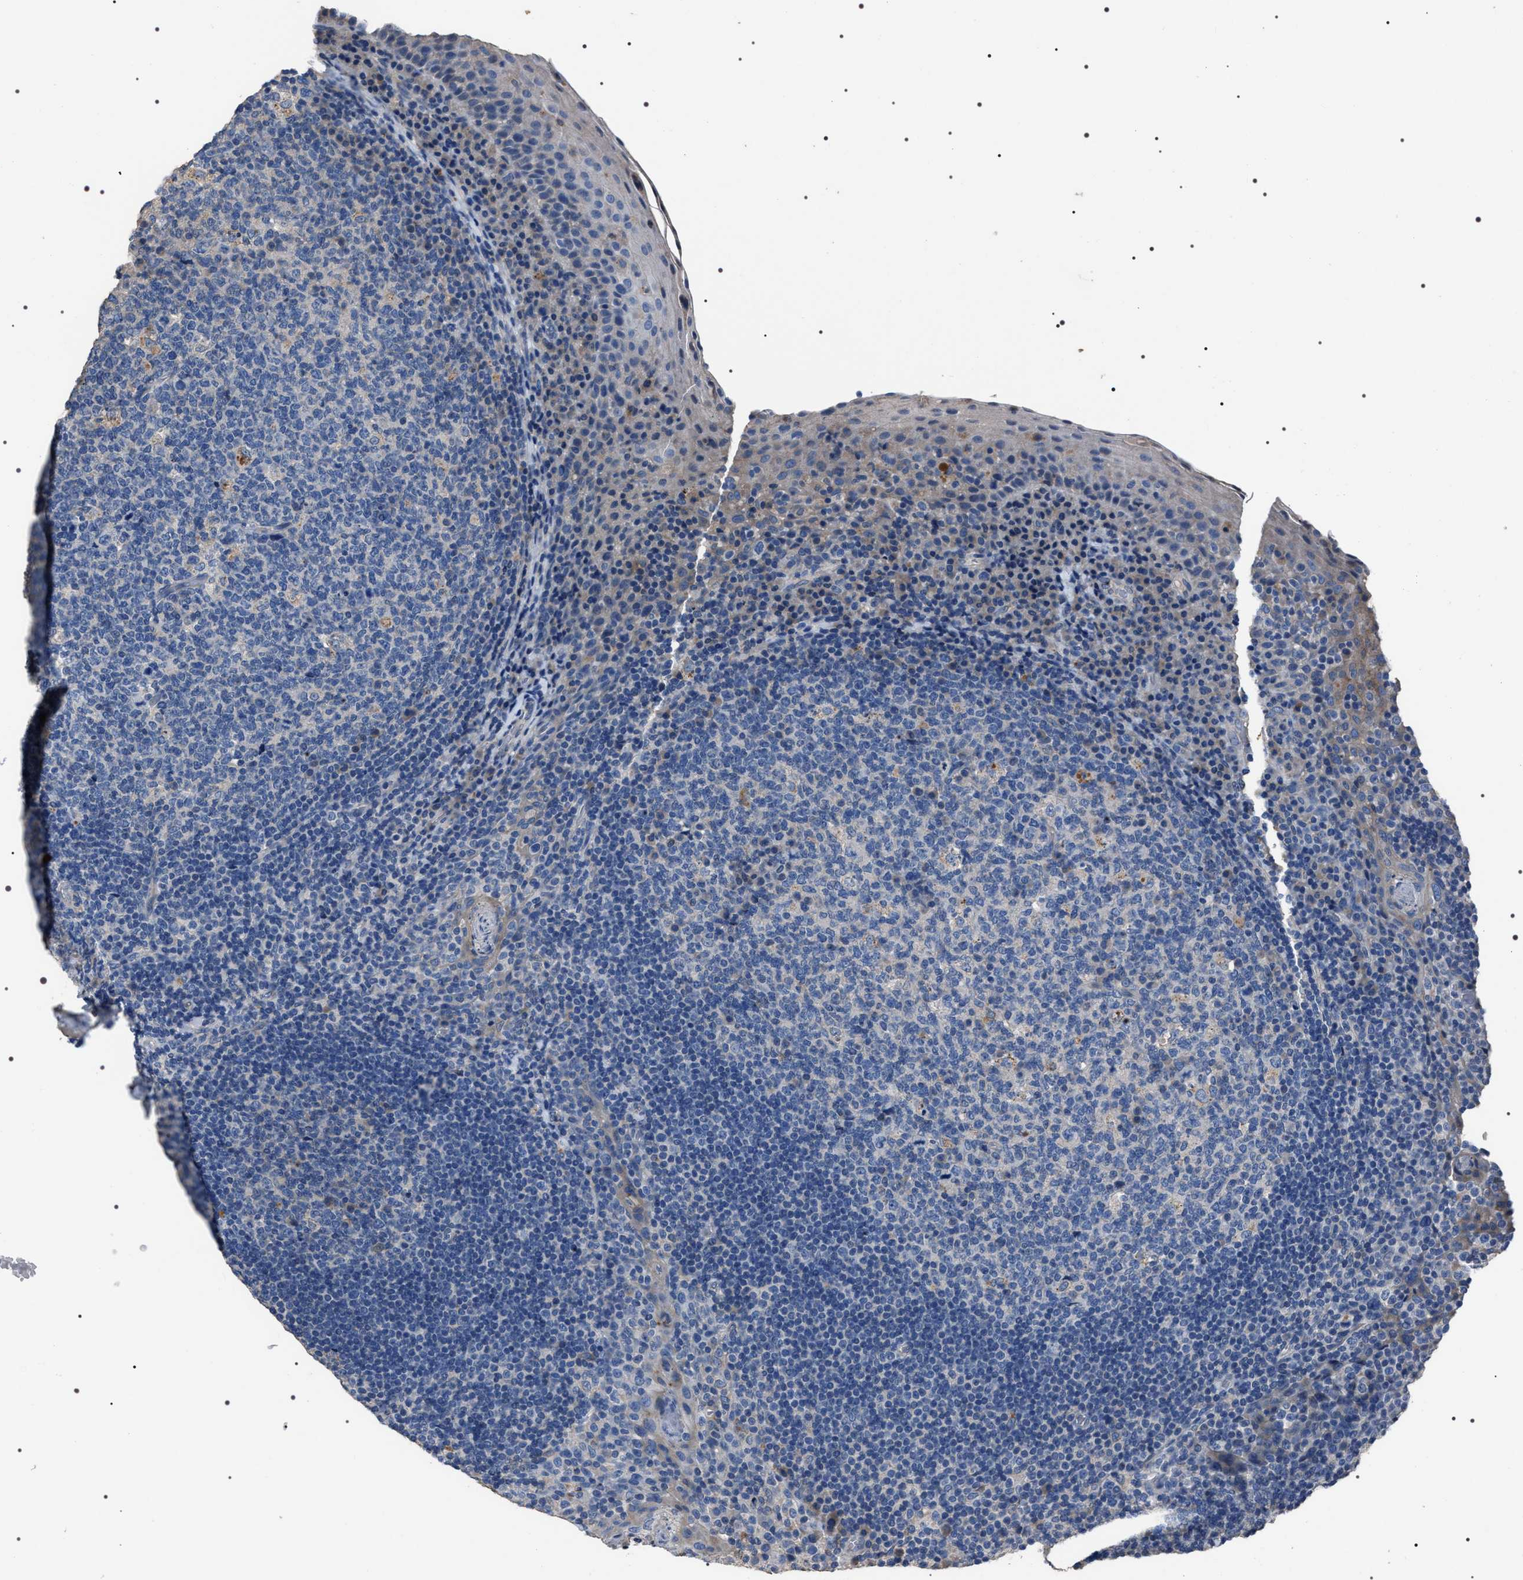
{"staining": {"intensity": "negative", "quantity": "none", "location": "none"}, "tissue": "tonsil", "cell_type": "Germinal center cells", "image_type": "normal", "snomed": [{"axis": "morphology", "description": "Normal tissue, NOS"}, {"axis": "topography", "description": "Tonsil"}], "caption": "This is an immunohistochemistry histopathology image of unremarkable tonsil. There is no expression in germinal center cells.", "gene": "TRIM54", "patient": {"sex": "male", "age": 17}}